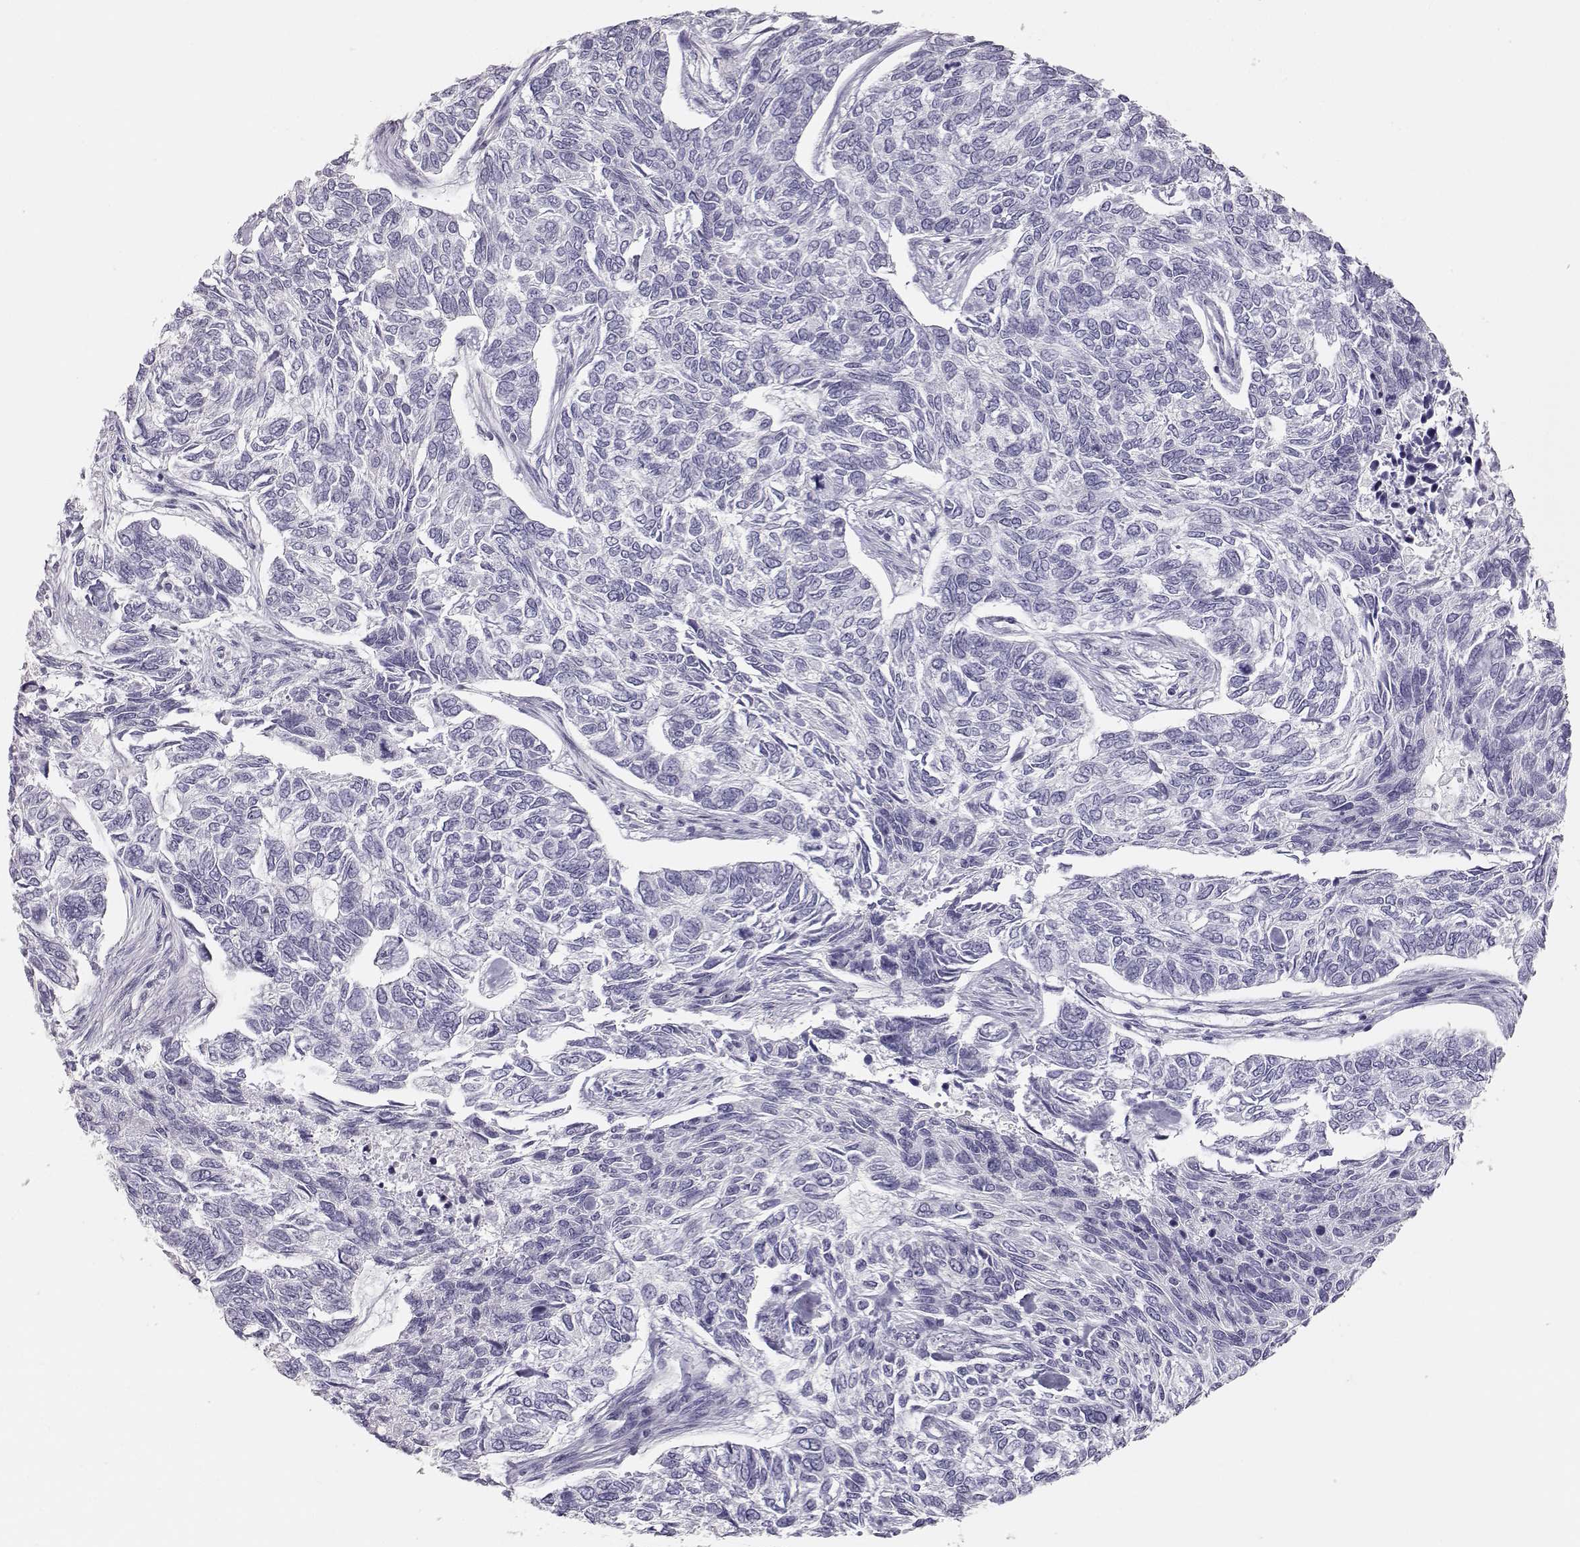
{"staining": {"intensity": "negative", "quantity": "none", "location": "none"}, "tissue": "skin cancer", "cell_type": "Tumor cells", "image_type": "cancer", "snomed": [{"axis": "morphology", "description": "Basal cell carcinoma"}, {"axis": "topography", "description": "Skin"}], "caption": "There is no significant expression in tumor cells of skin basal cell carcinoma.", "gene": "LEPR", "patient": {"sex": "female", "age": 65}}